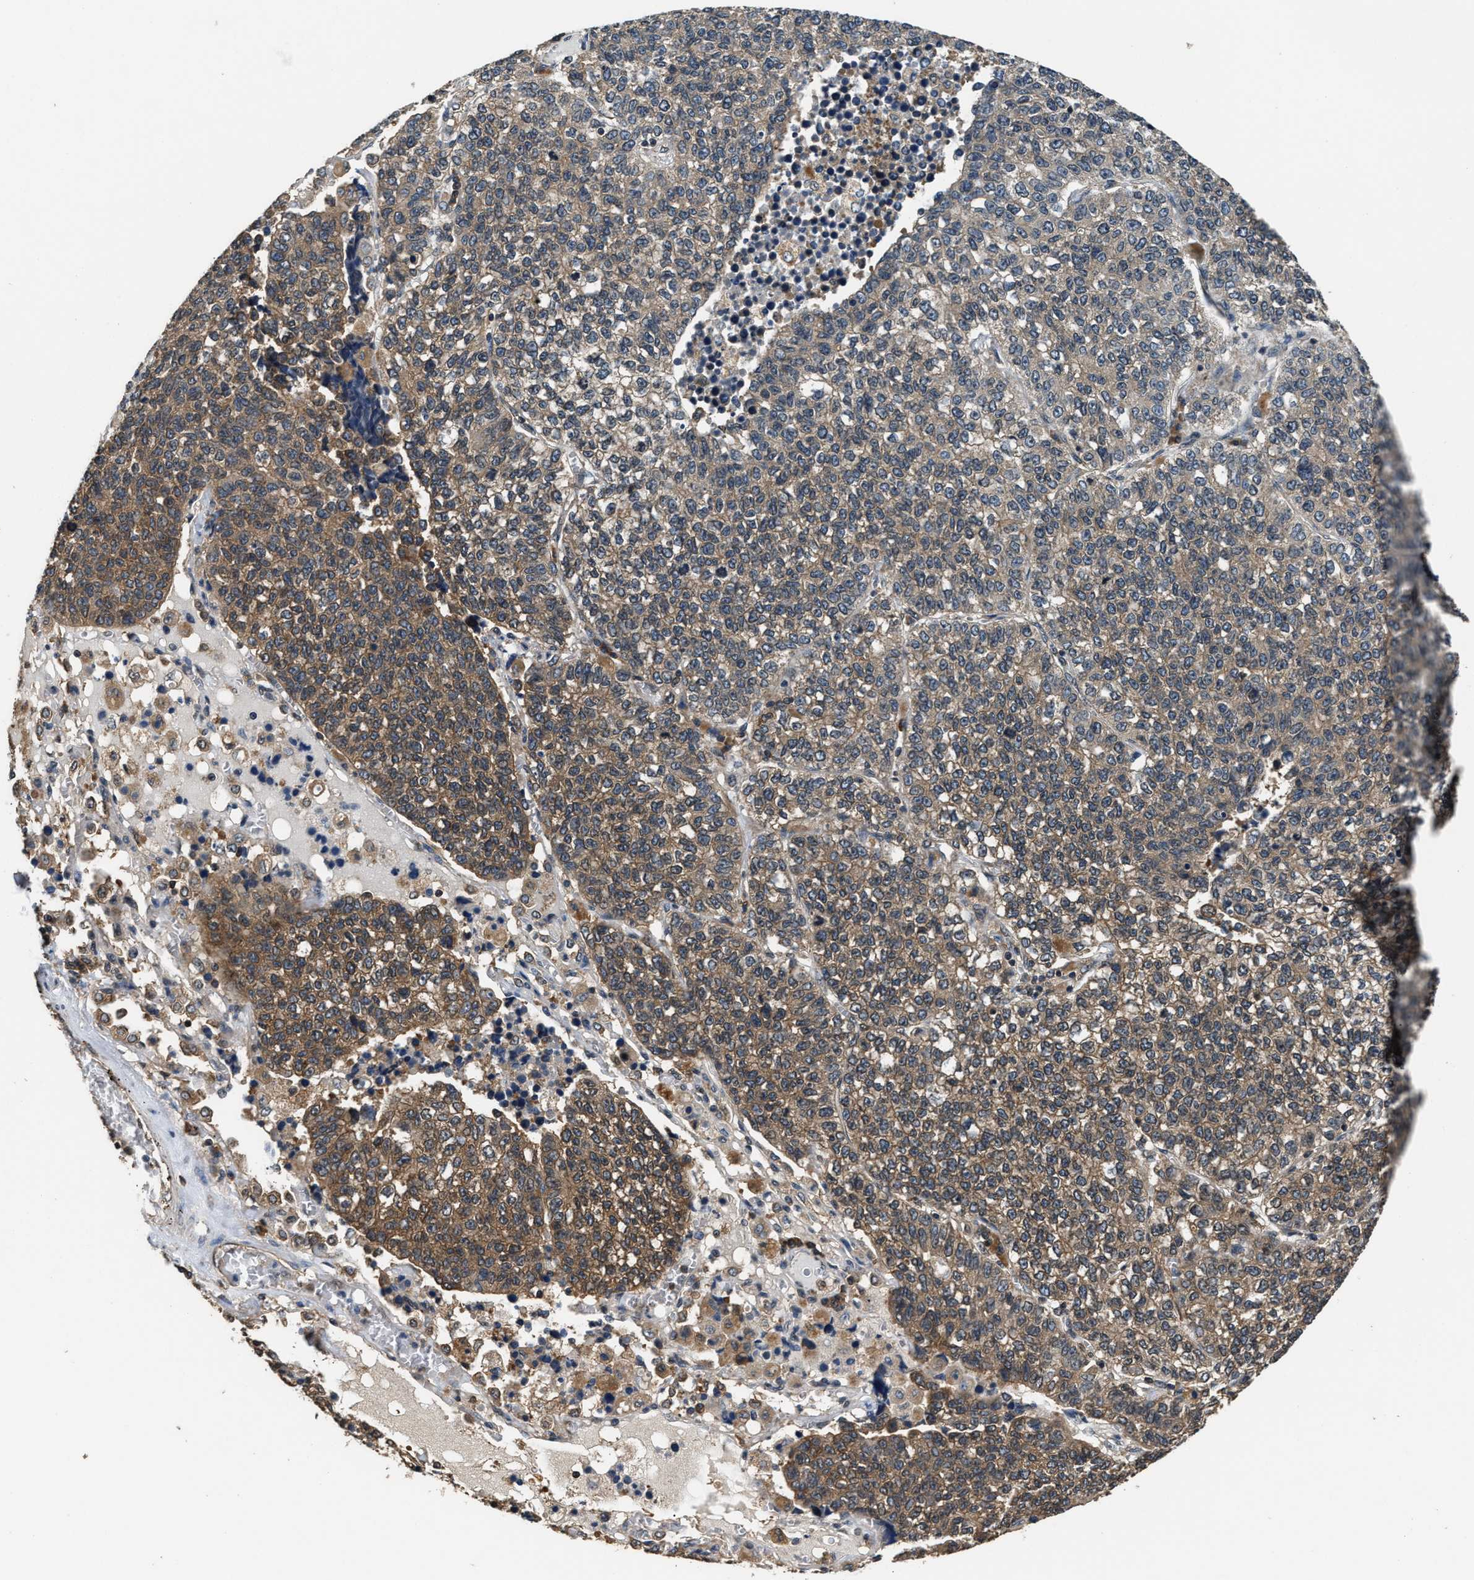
{"staining": {"intensity": "moderate", "quantity": "<25%", "location": "cytoplasmic/membranous"}, "tissue": "lung cancer", "cell_type": "Tumor cells", "image_type": "cancer", "snomed": [{"axis": "morphology", "description": "Adenocarcinoma, NOS"}, {"axis": "topography", "description": "Lung"}], "caption": "Lung adenocarcinoma was stained to show a protein in brown. There is low levels of moderate cytoplasmic/membranous staining in approximately <25% of tumor cells.", "gene": "DNAJC2", "patient": {"sex": "male", "age": 49}}